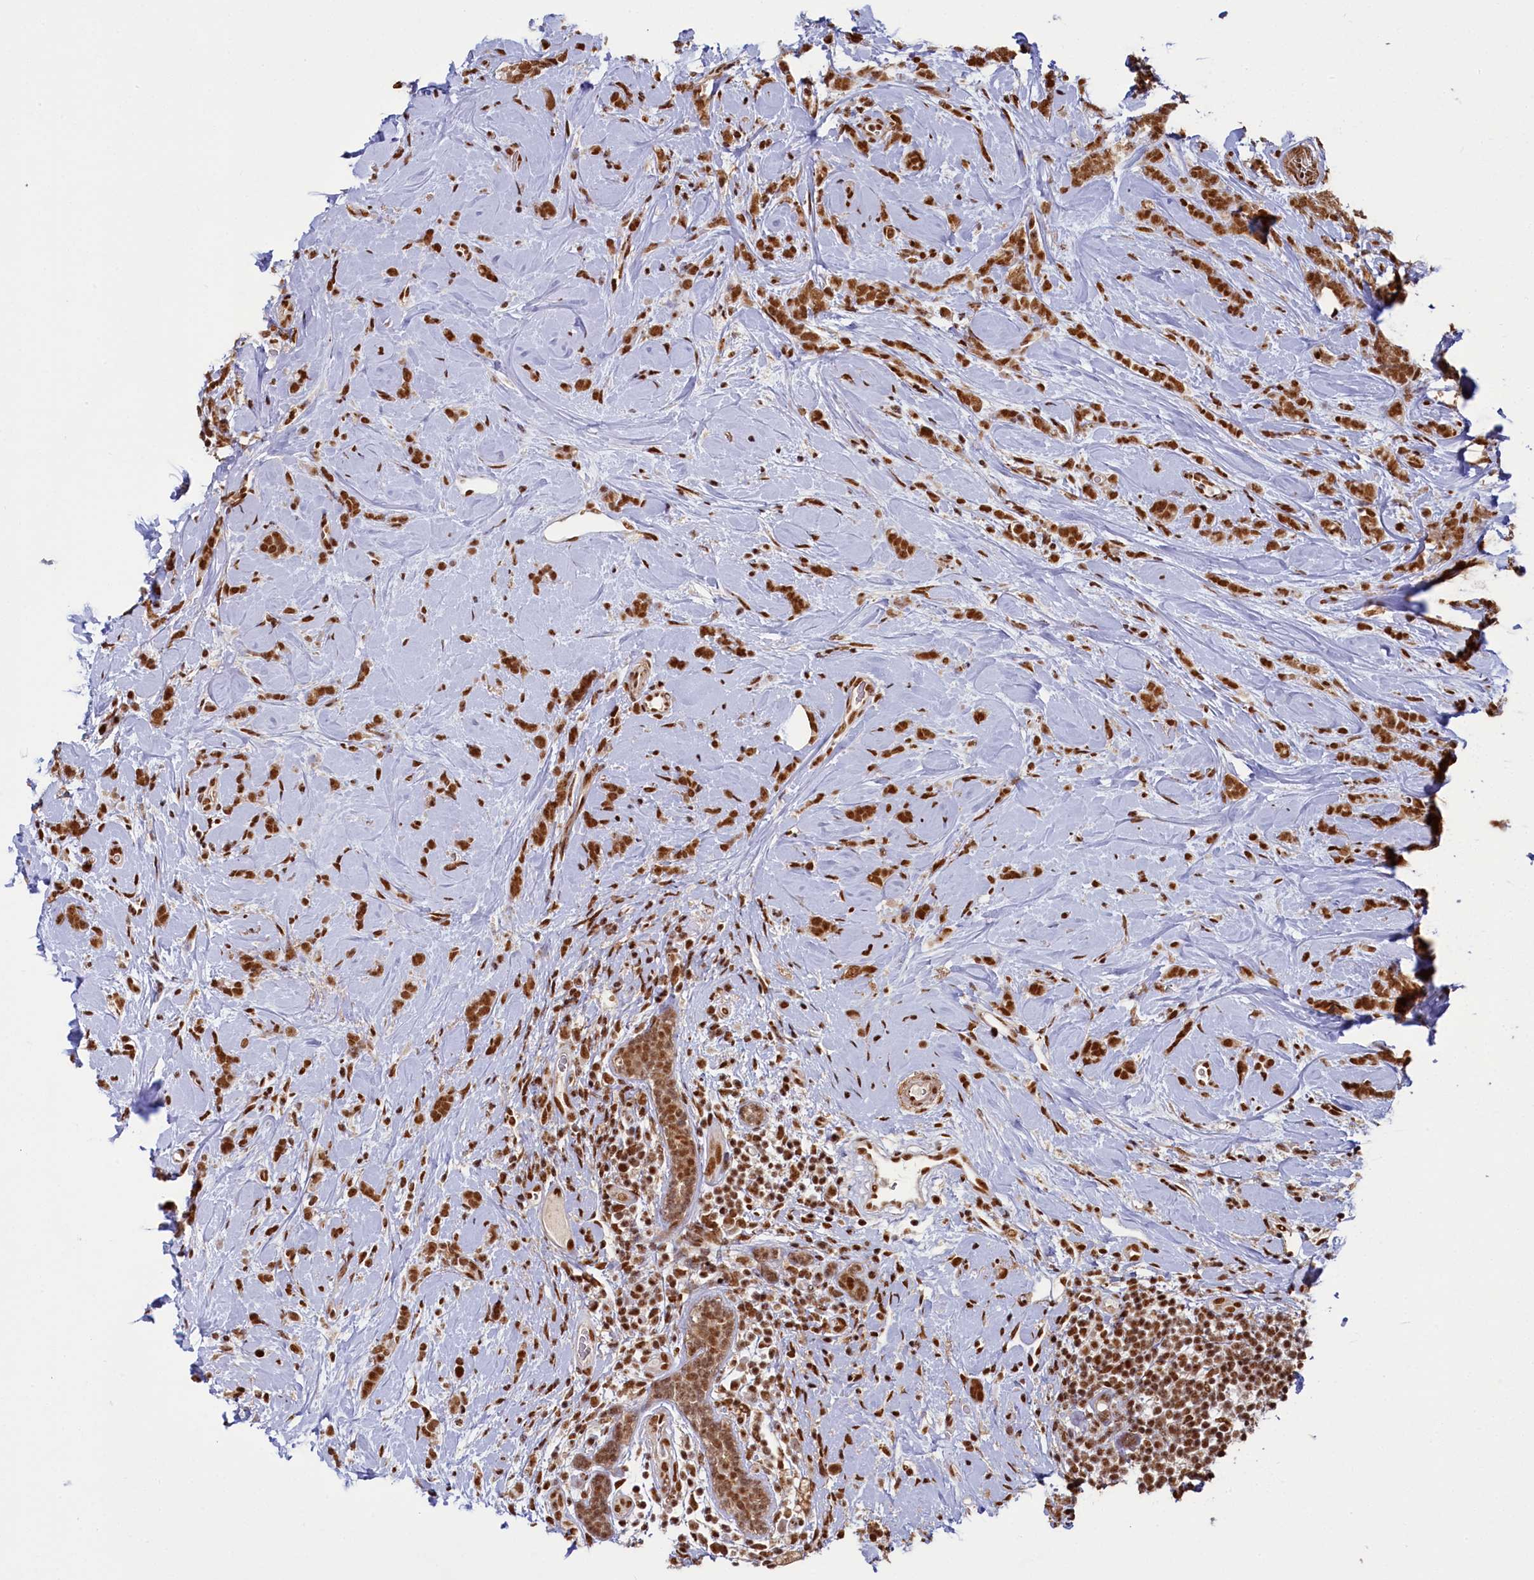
{"staining": {"intensity": "strong", "quantity": ">75%", "location": "nuclear"}, "tissue": "breast cancer", "cell_type": "Tumor cells", "image_type": "cancer", "snomed": [{"axis": "morphology", "description": "Lobular carcinoma"}, {"axis": "topography", "description": "Breast"}], "caption": "This is a photomicrograph of IHC staining of lobular carcinoma (breast), which shows strong staining in the nuclear of tumor cells.", "gene": "PPHLN1", "patient": {"sex": "female", "age": 58}}